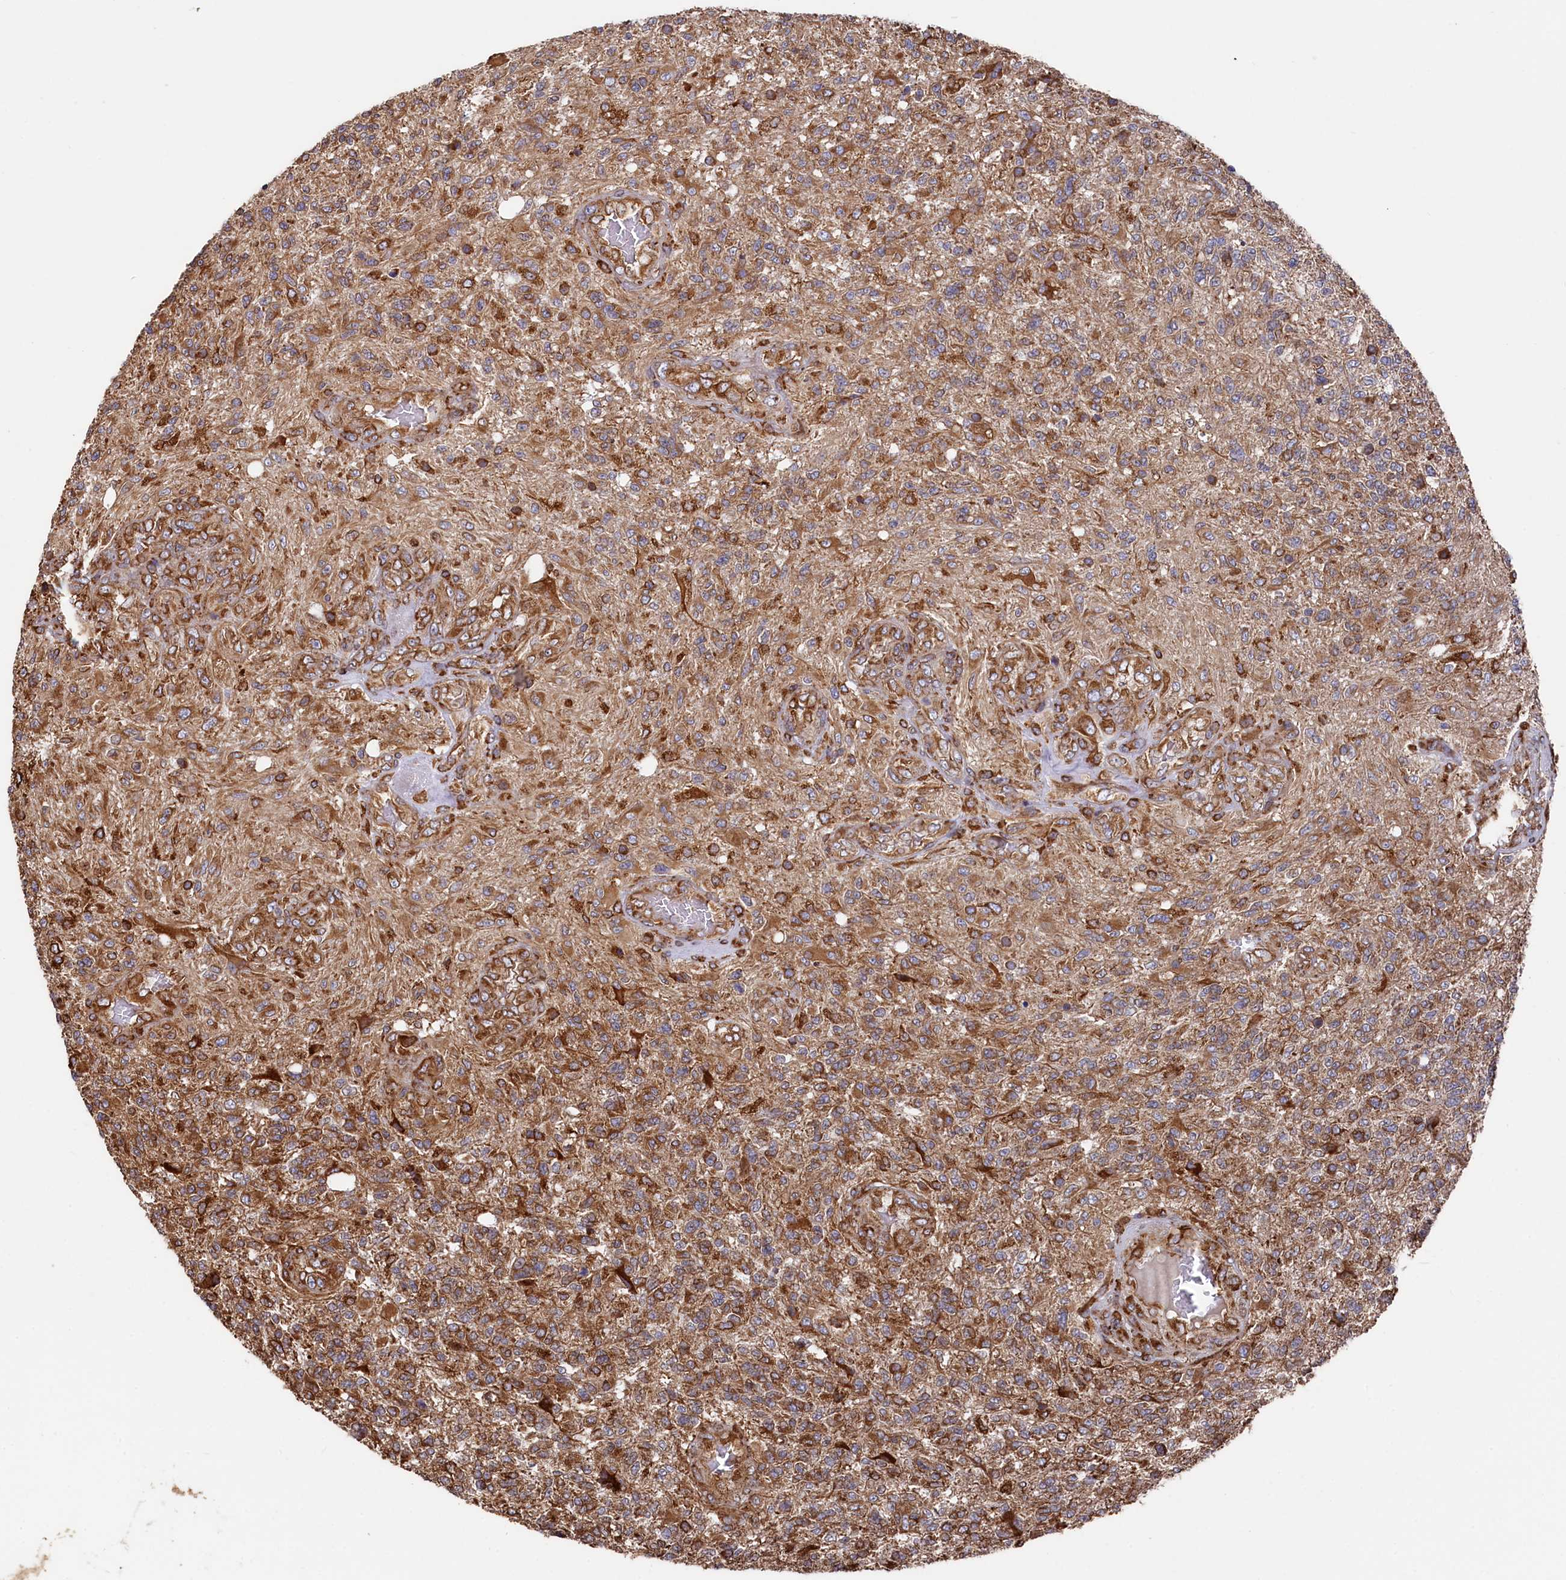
{"staining": {"intensity": "strong", "quantity": ">75%", "location": "cytoplasmic/membranous"}, "tissue": "glioma", "cell_type": "Tumor cells", "image_type": "cancer", "snomed": [{"axis": "morphology", "description": "Glioma, malignant, High grade"}, {"axis": "topography", "description": "Brain"}], "caption": "Malignant glioma (high-grade) tissue reveals strong cytoplasmic/membranous positivity in about >75% of tumor cells", "gene": "NEURL1B", "patient": {"sex": "male", "age": 56}}